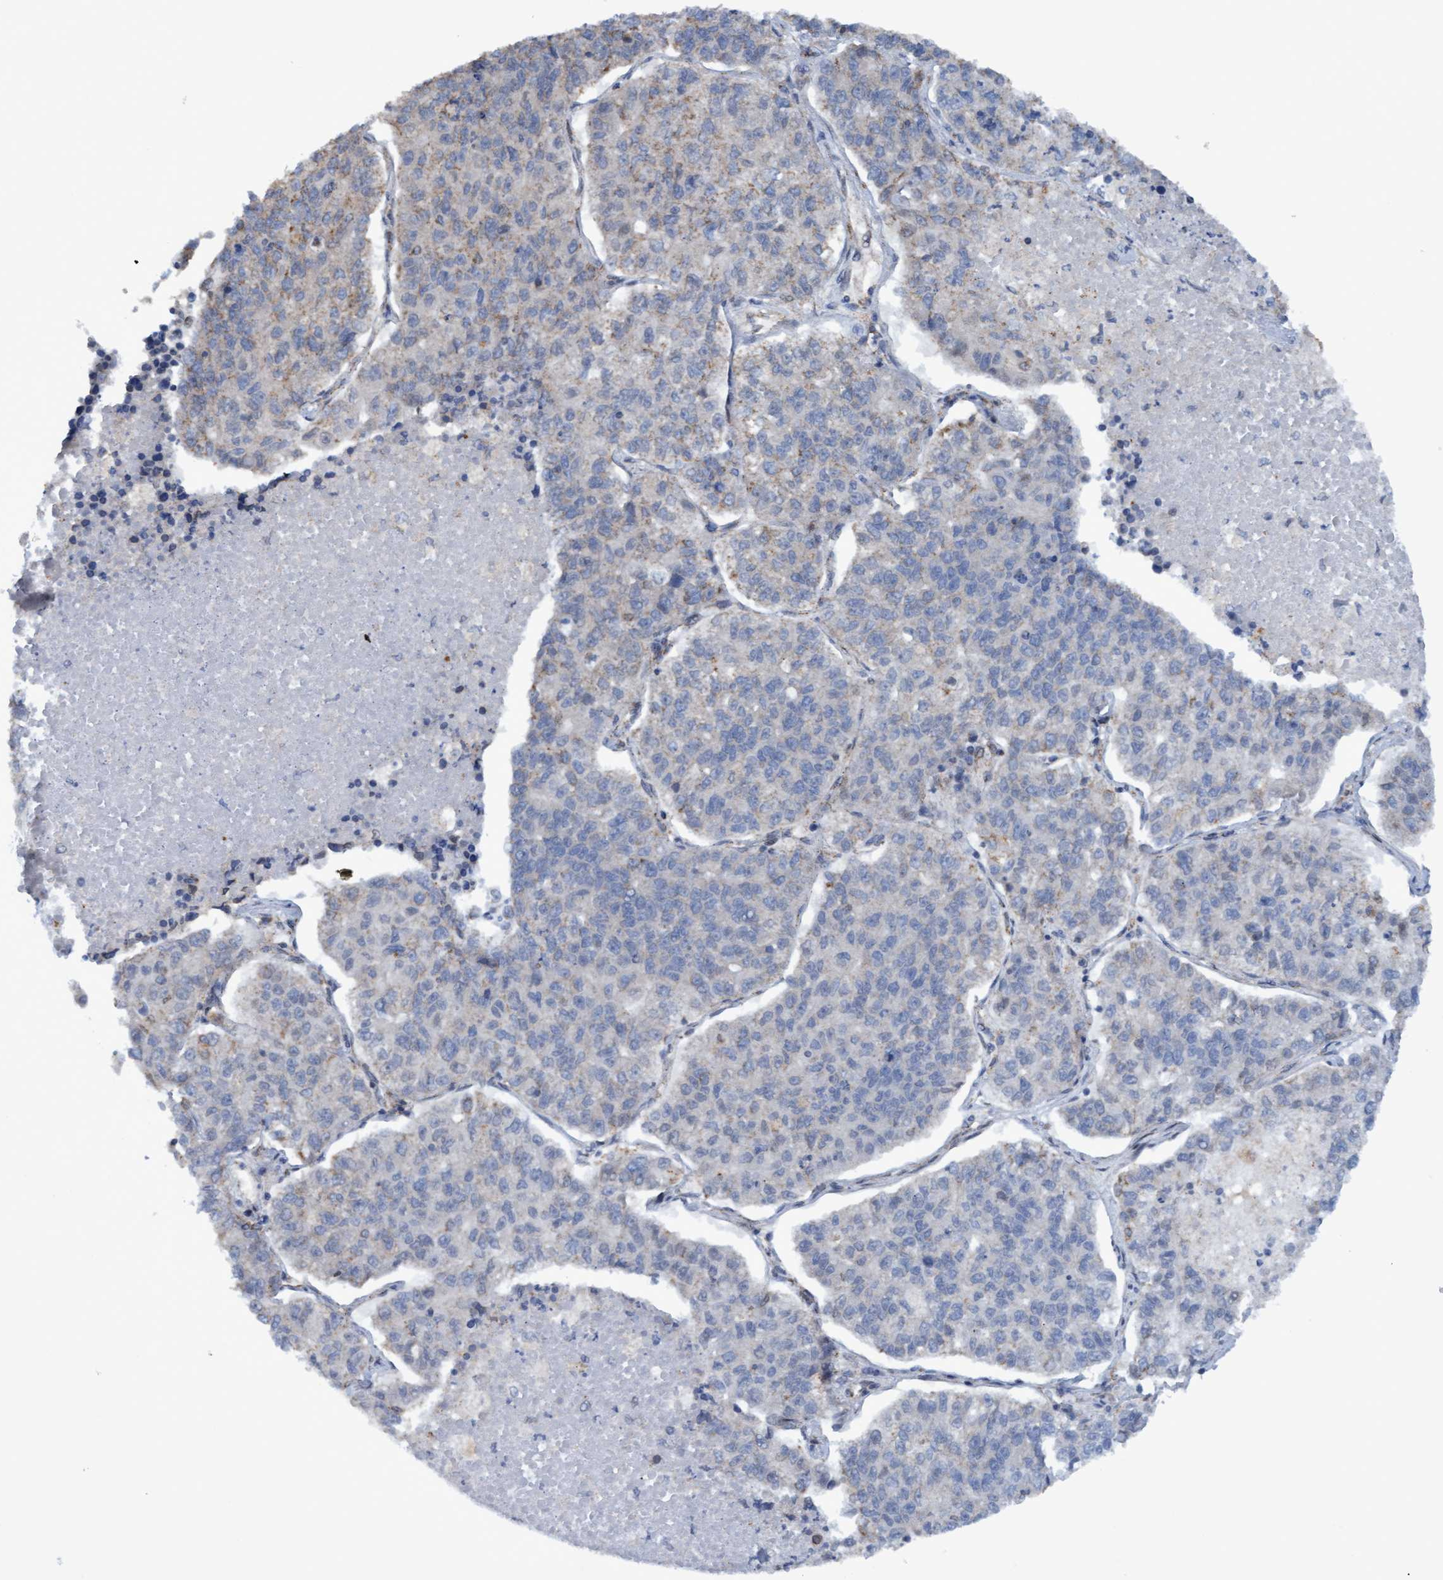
{"staining": {"intensity": "weak", "quantity": "<25%", "location": "cytoplasmic/membranous"}, "tissue": "lung cancer", "cell_type": "Tumor cells", "image_type": "cancer", "snomed": [{"axis": "morphology", "description": "Adenocarcinoma, NOS"}, {"axis": "topography", "description": "Lung"}], "caption": "Lung adenocarcinoma stained for a protein using immunohistochemistry (IHC) shows no expression tumor cells.", "gene": "MGLL", "patient": {"sex": "male", "age": 49}}